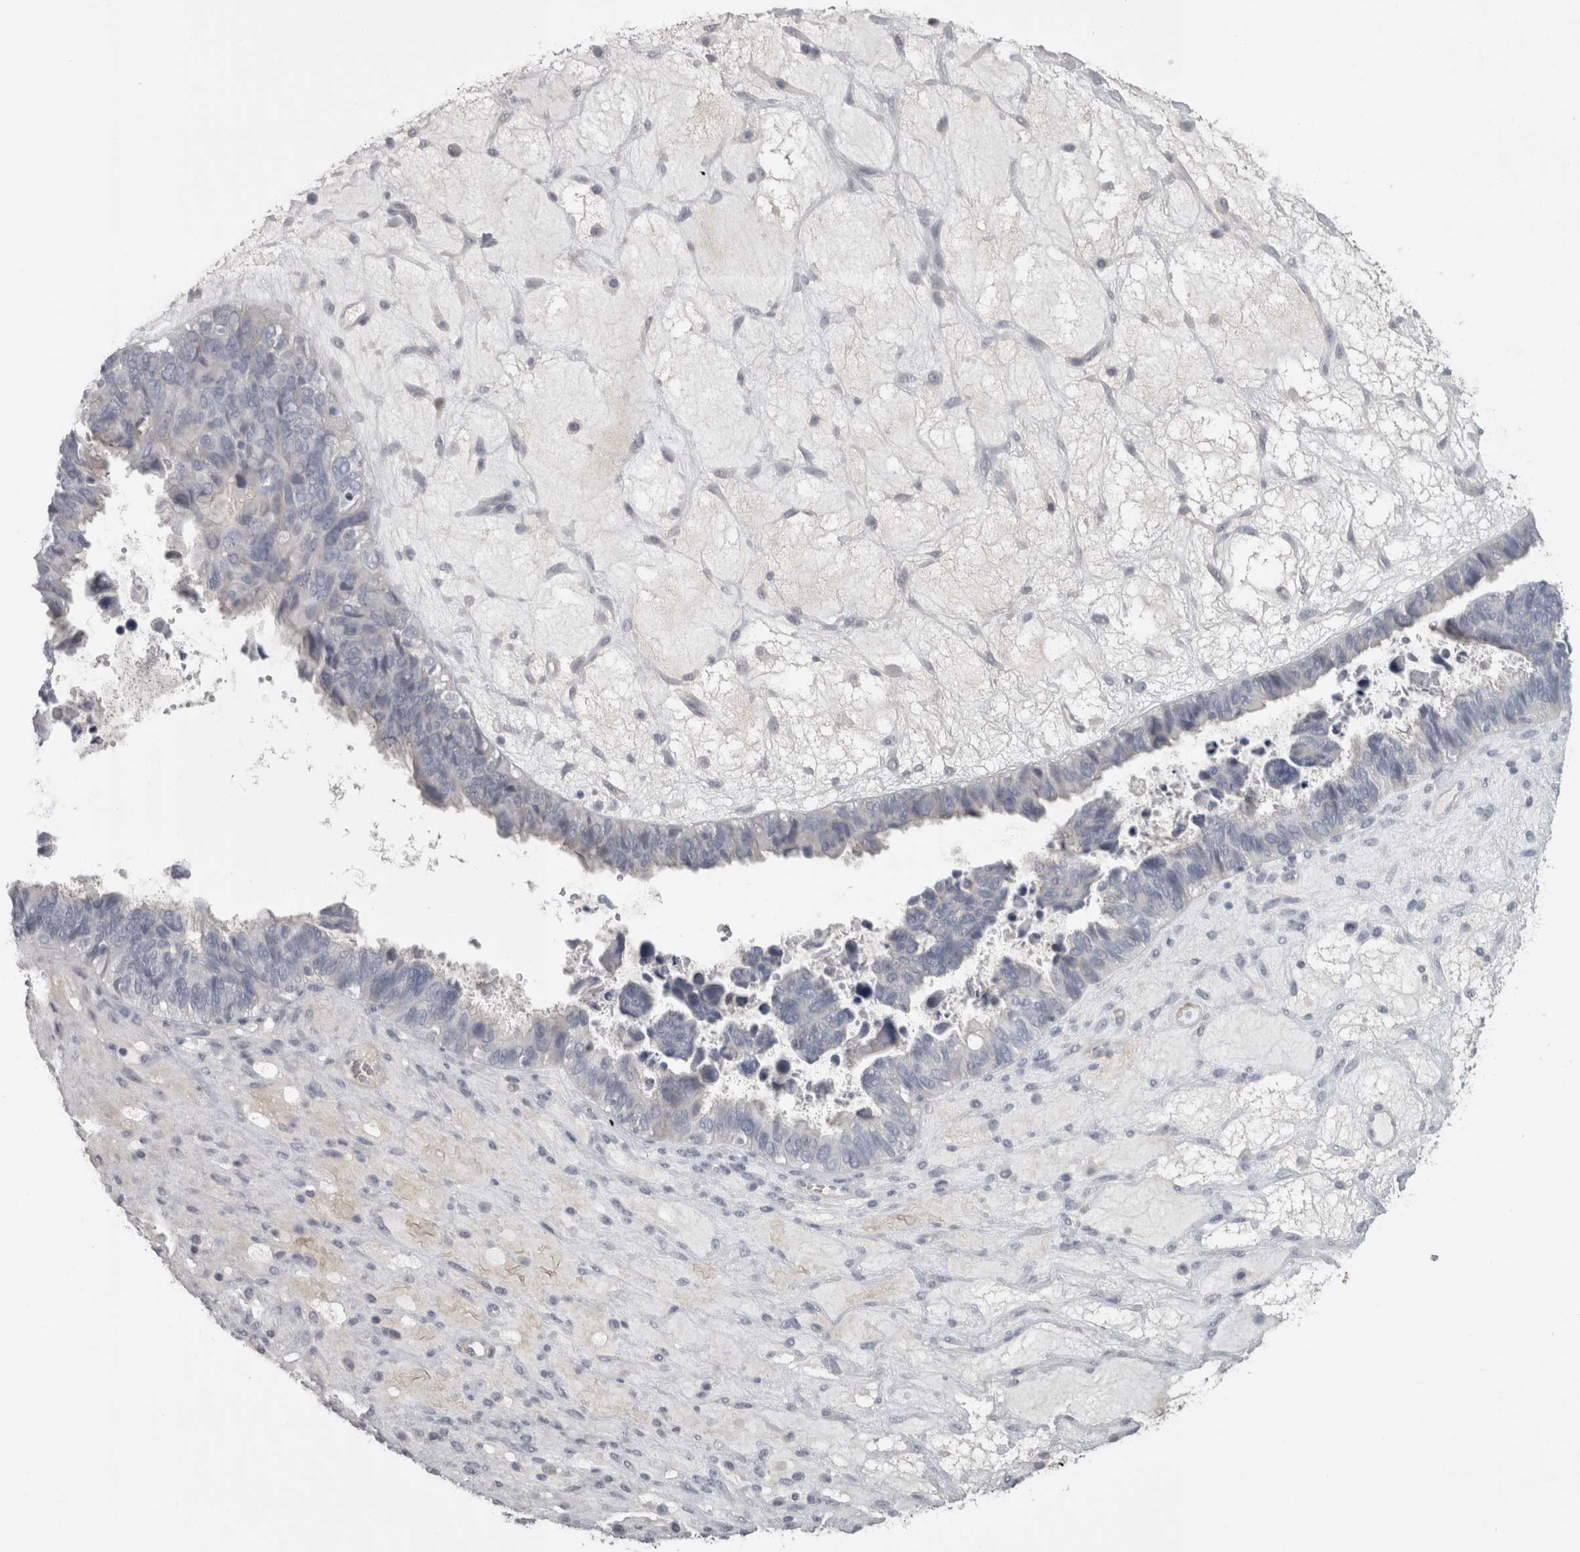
{"staining": {"intensity": "negative", "quantity": "none", "location": "none"}, "tissue": "ovarian cancer", "cell_type": "Tumor cells", "image_type": "cancer", "snomed": [{"axis": "morphology", "description": "Cystadenocarcinoma, serous, NOS"}, {"axis": "topography", "description": "Ovary"}], "caption": "The IHC micrograph has no significant staining in tumor cells of ovarian serous cystadenocarcinoma tissue. (DAB immunohistochemistry (IHC), high magnification).", "gene": "PPP1R12B", "patient": {"sex": "female", "age": 79}}